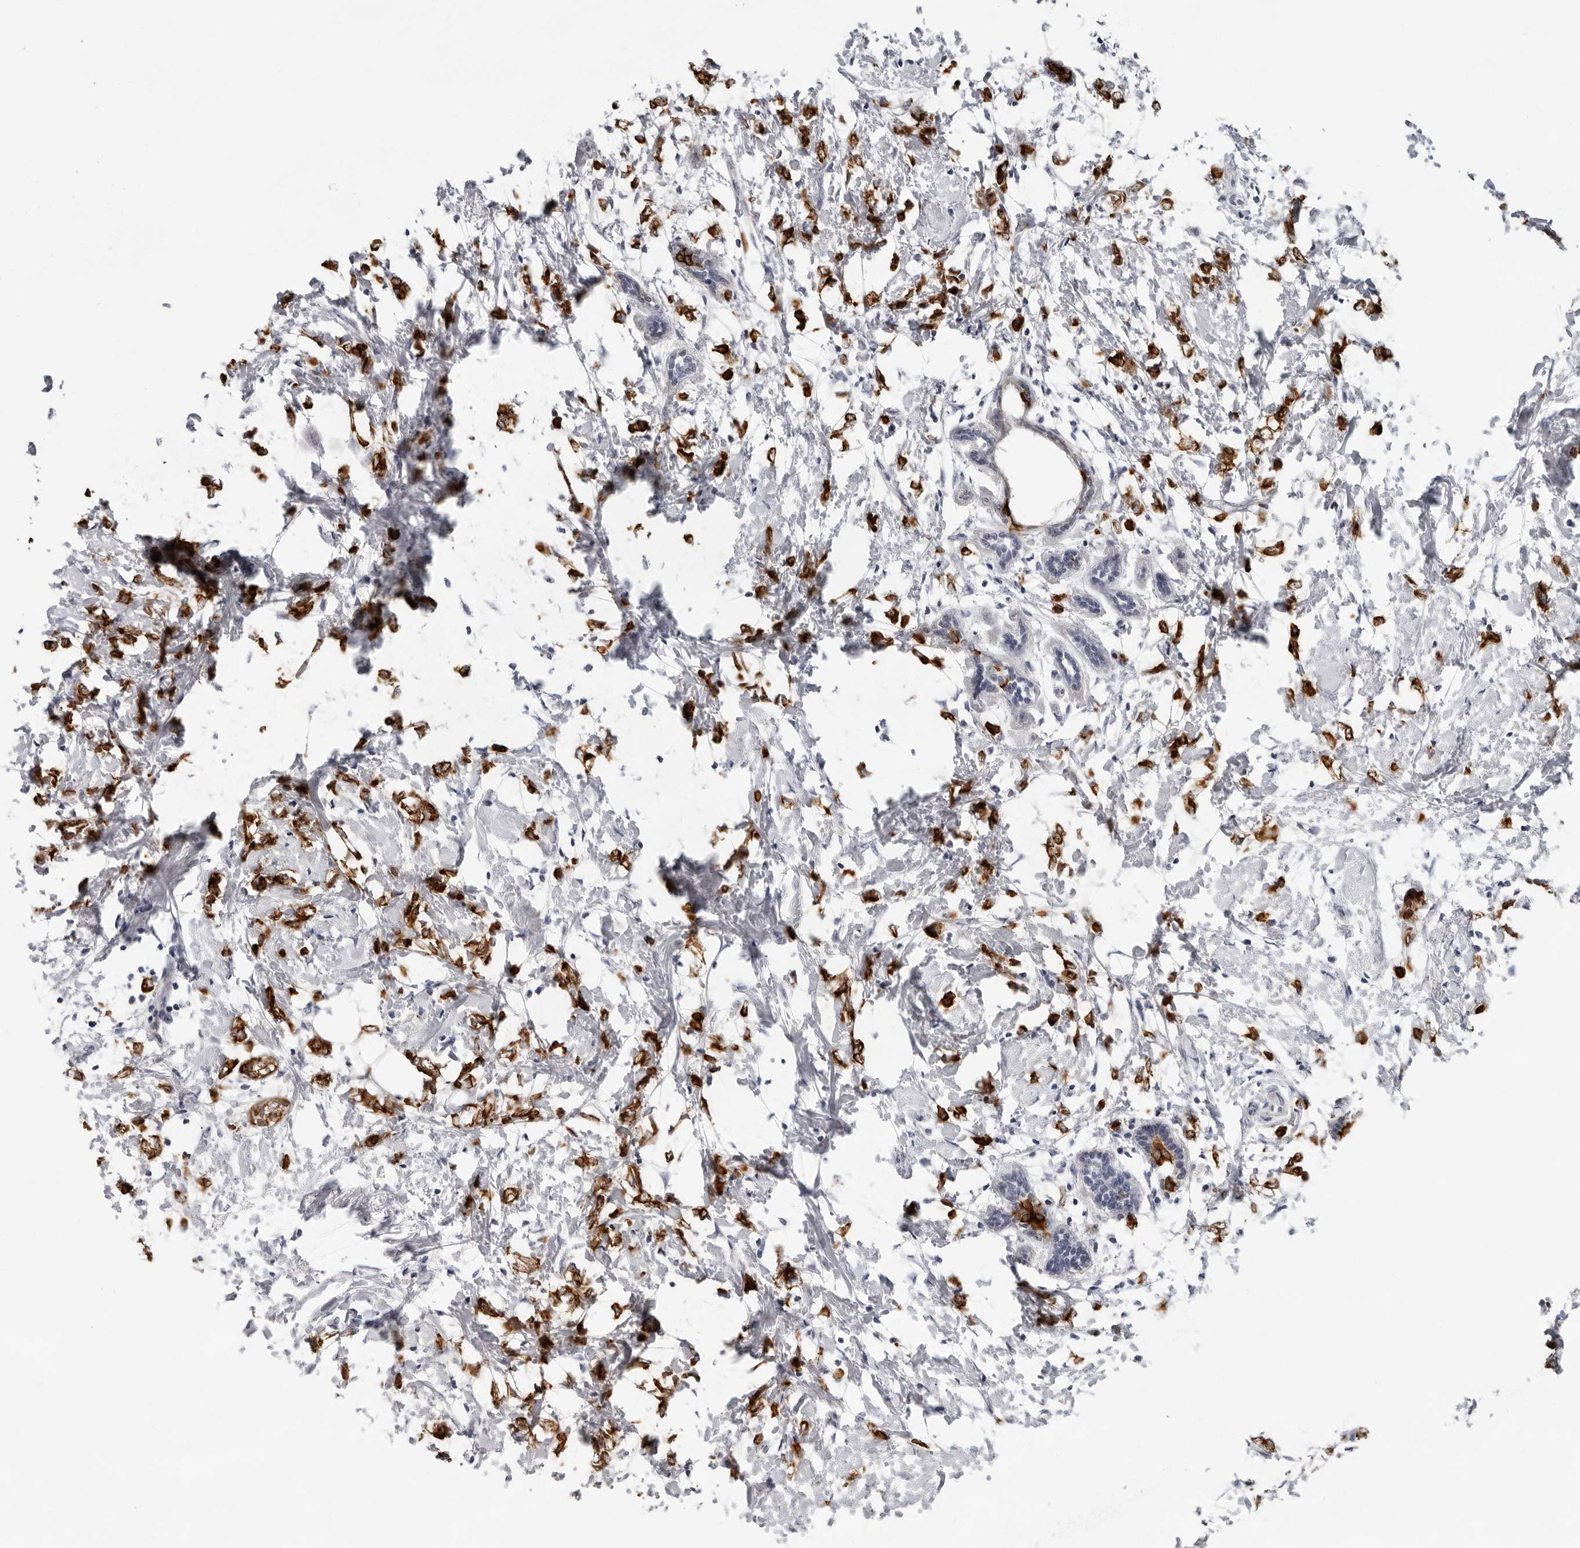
{"staining": {"intensity": "strong", "quantity": ">75%", "location": "cytoplasmic/membranous"}, "tissue": "breast cancer", "cell_type": "Tumor cells", "image_type": "cancer", "snomed": [{"axis": "morphology", "description": "Normal tissue, NOS"}, {"axis": "morphology", "description": "Lobular carcinoma"}, {"axis": "topography", "description": "Breast"}], "caption": "Immunohistochemistry histopathology image of neoplastic tissue: human breast cancer stained using IHC demonstrates high levels of strong protein expression localized specifically in the cytoplasmic/membranous of tumor cells, appearing as a cytoplasmic/membranous brown color.", "gene": "CCDC28B", "patient": {"sex": "female", "age": 47}}